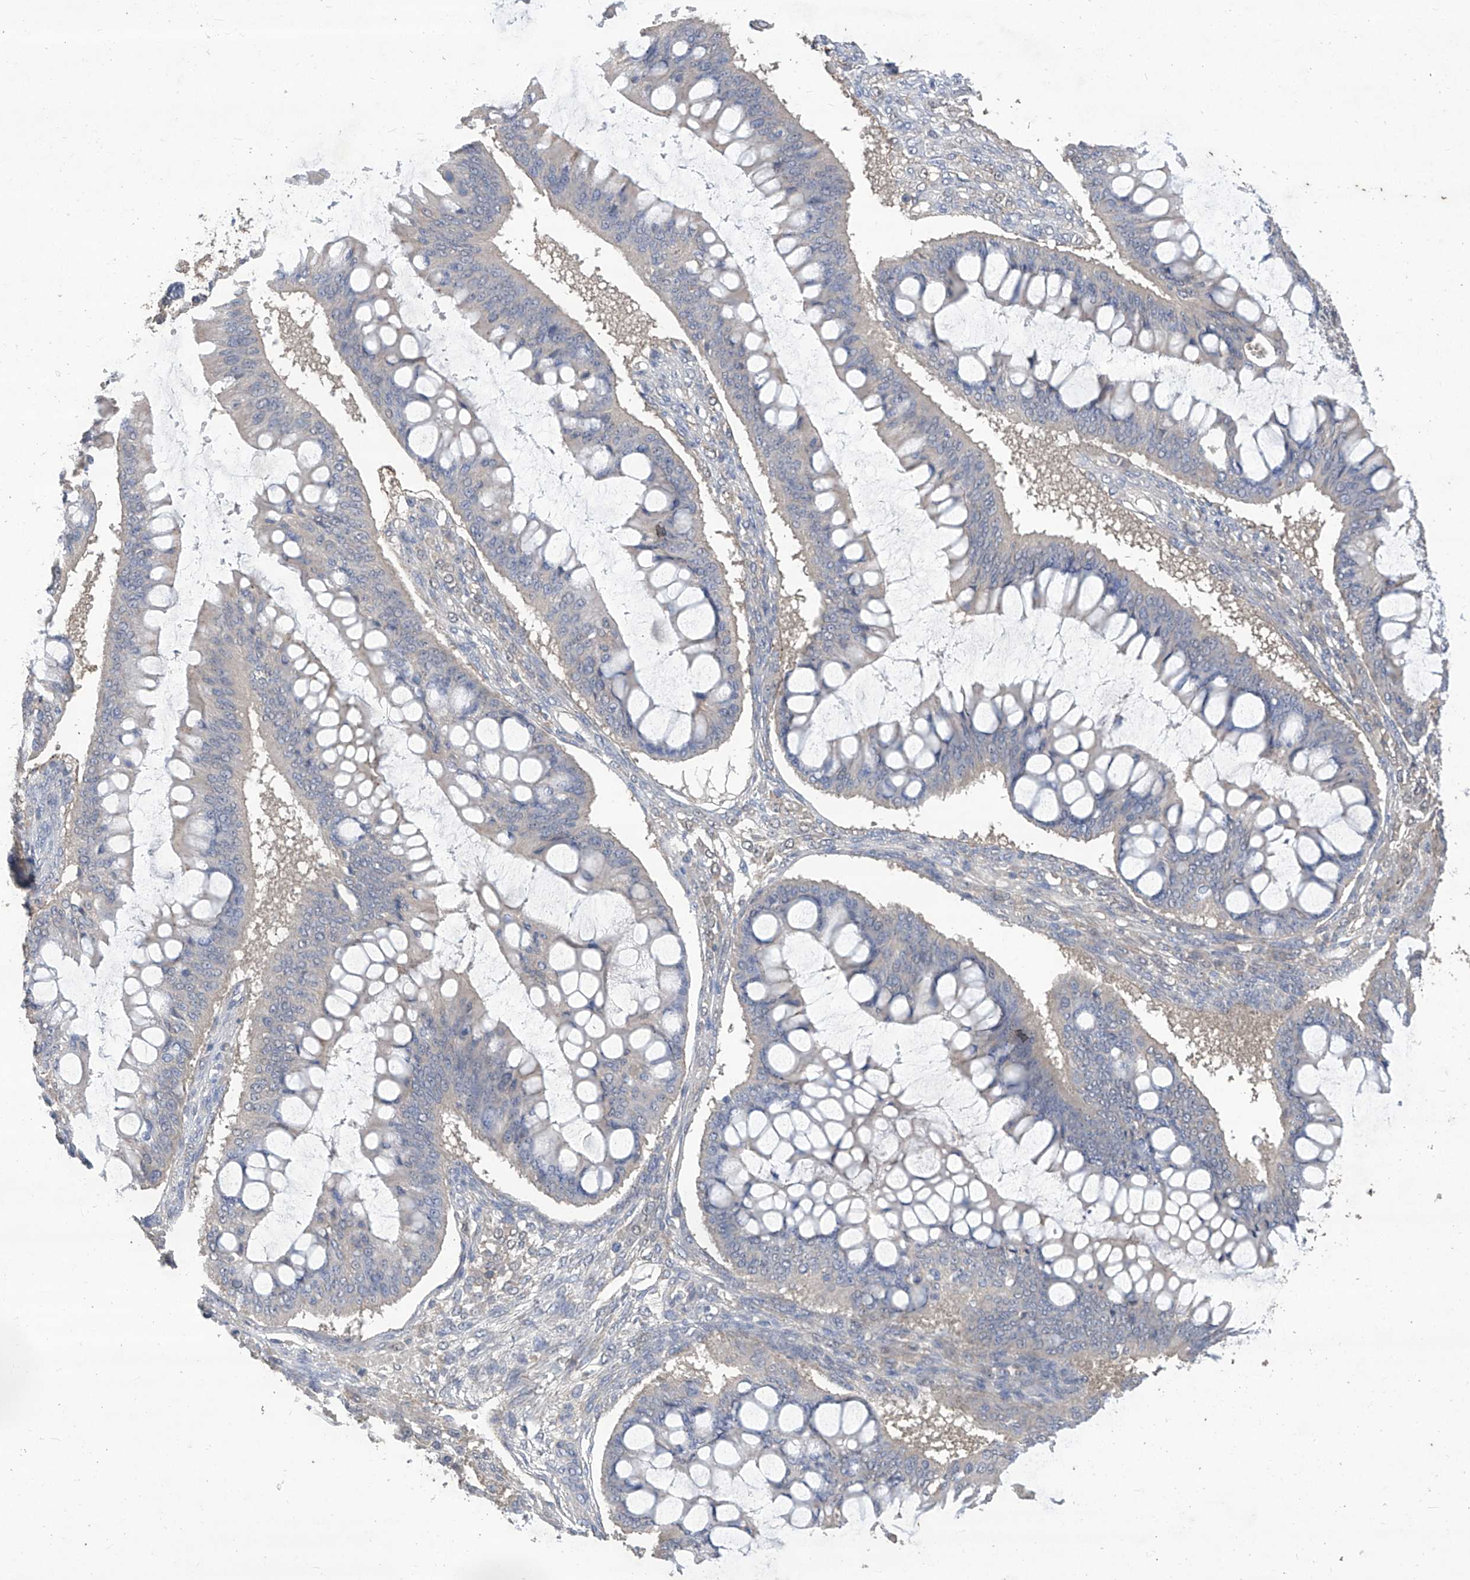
{"staining": {"intensity": "negative", "quantity": "none", "location": "none"}, "tissue": "ovarian cancer", "cell_type": "Tumor cells", "image_type": "cancer", "snomed": [{"axis": "morphology", "description": "Cystadenocarcinoma, mucinous, NOS"}, {"axis": "topography", "description": "Ovary"}], "caption": "There is no significant expression in tumor cells of ovarian cancer.", "gene": "TXNIP", "patient": {"sex": "female", "age": 73}}